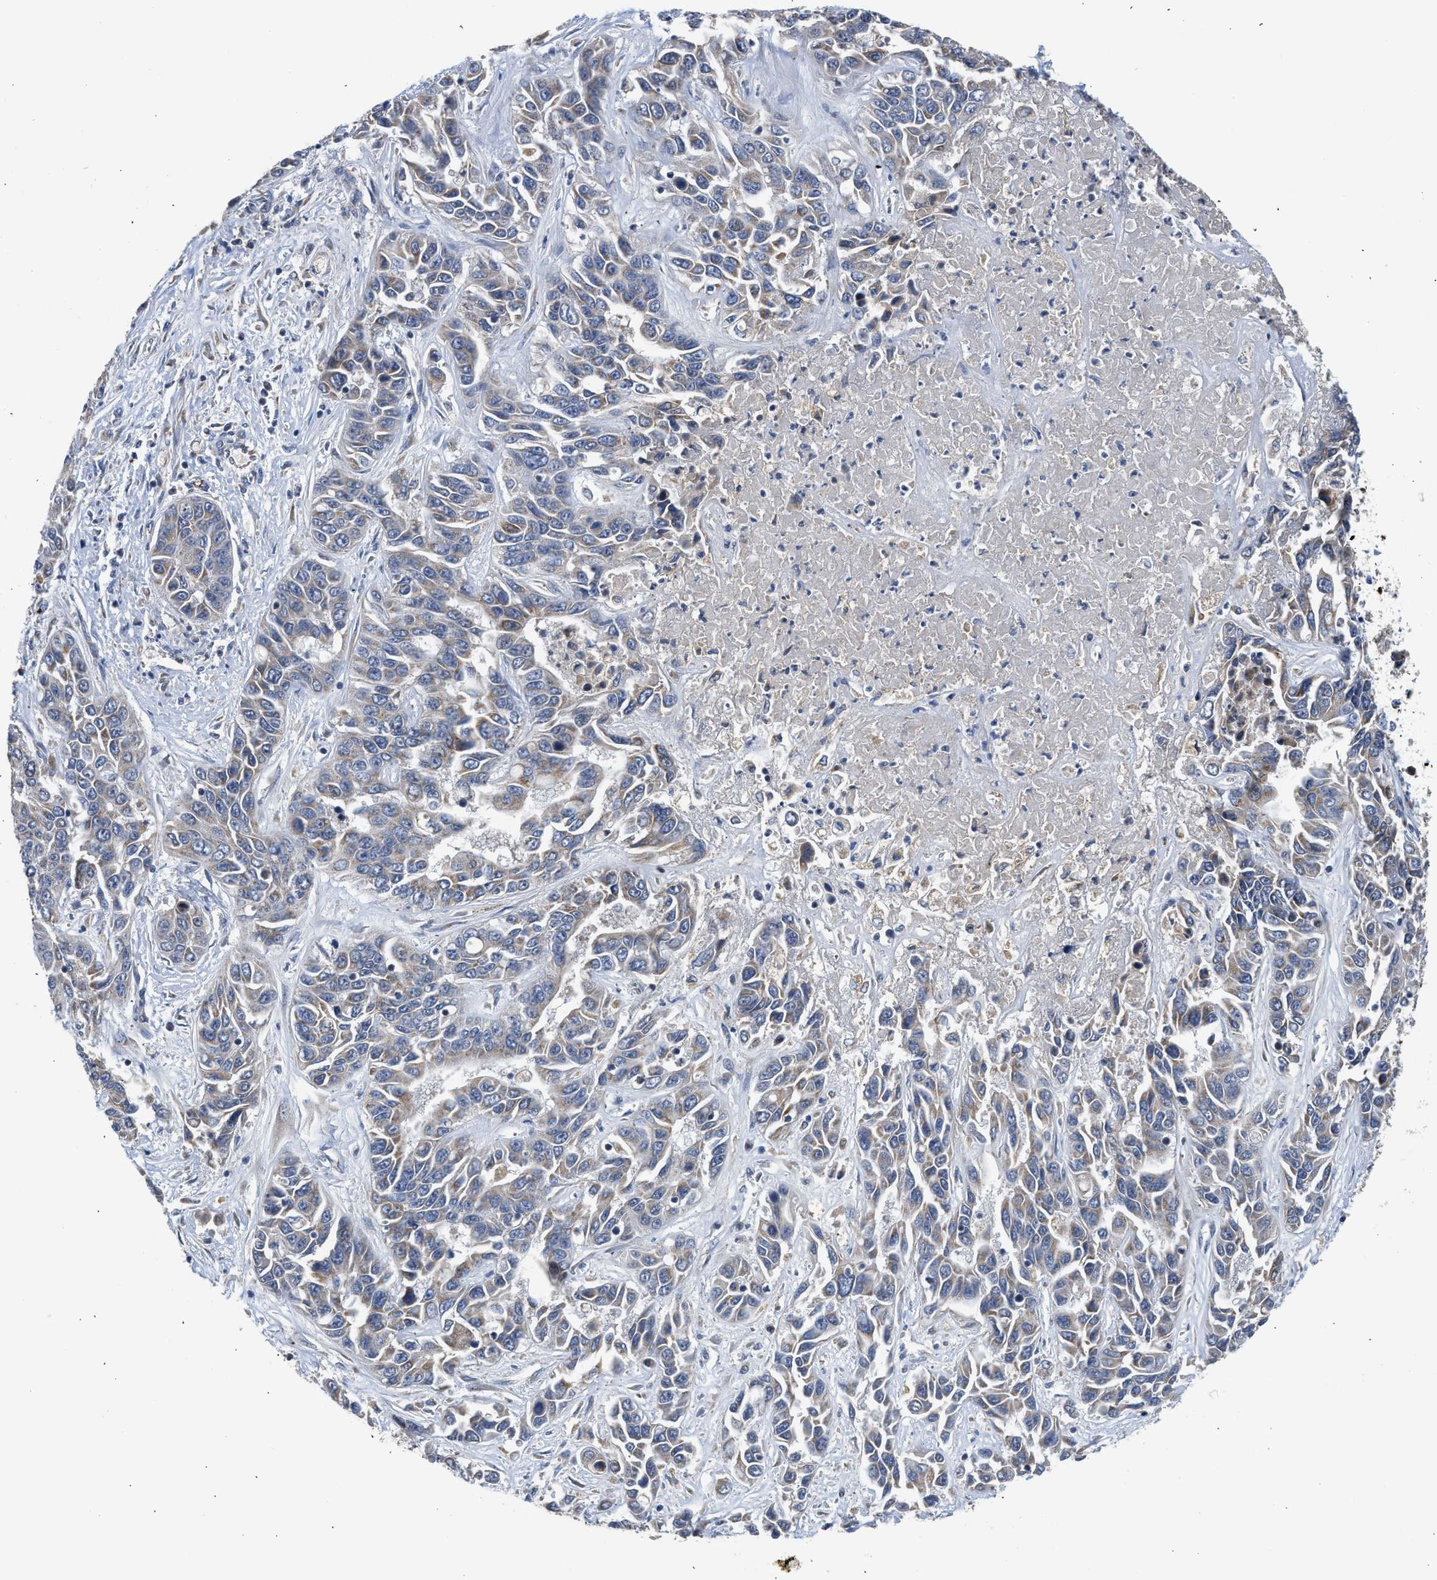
{"staining": {"intensity": "weak", "quantity": ">75%", "location": "cytoplasmic/membranous"}, "tissue": "liver cancer", "cell_type": "Tumor cells", "image_type": "cancer", "snomed": [{"axis": "morphology", "description": "Cholangiocarcinoma"}, {"axis": "topography", "description": "Liver"}], "caption": "A low amount of weak cytoplasmic/membranous expression is present in approximately >75% of tumor cells in liver cholangiocarcinoma tissue.", "gene": "PIM1", "patient": {"sex": "female", "age": 52}}